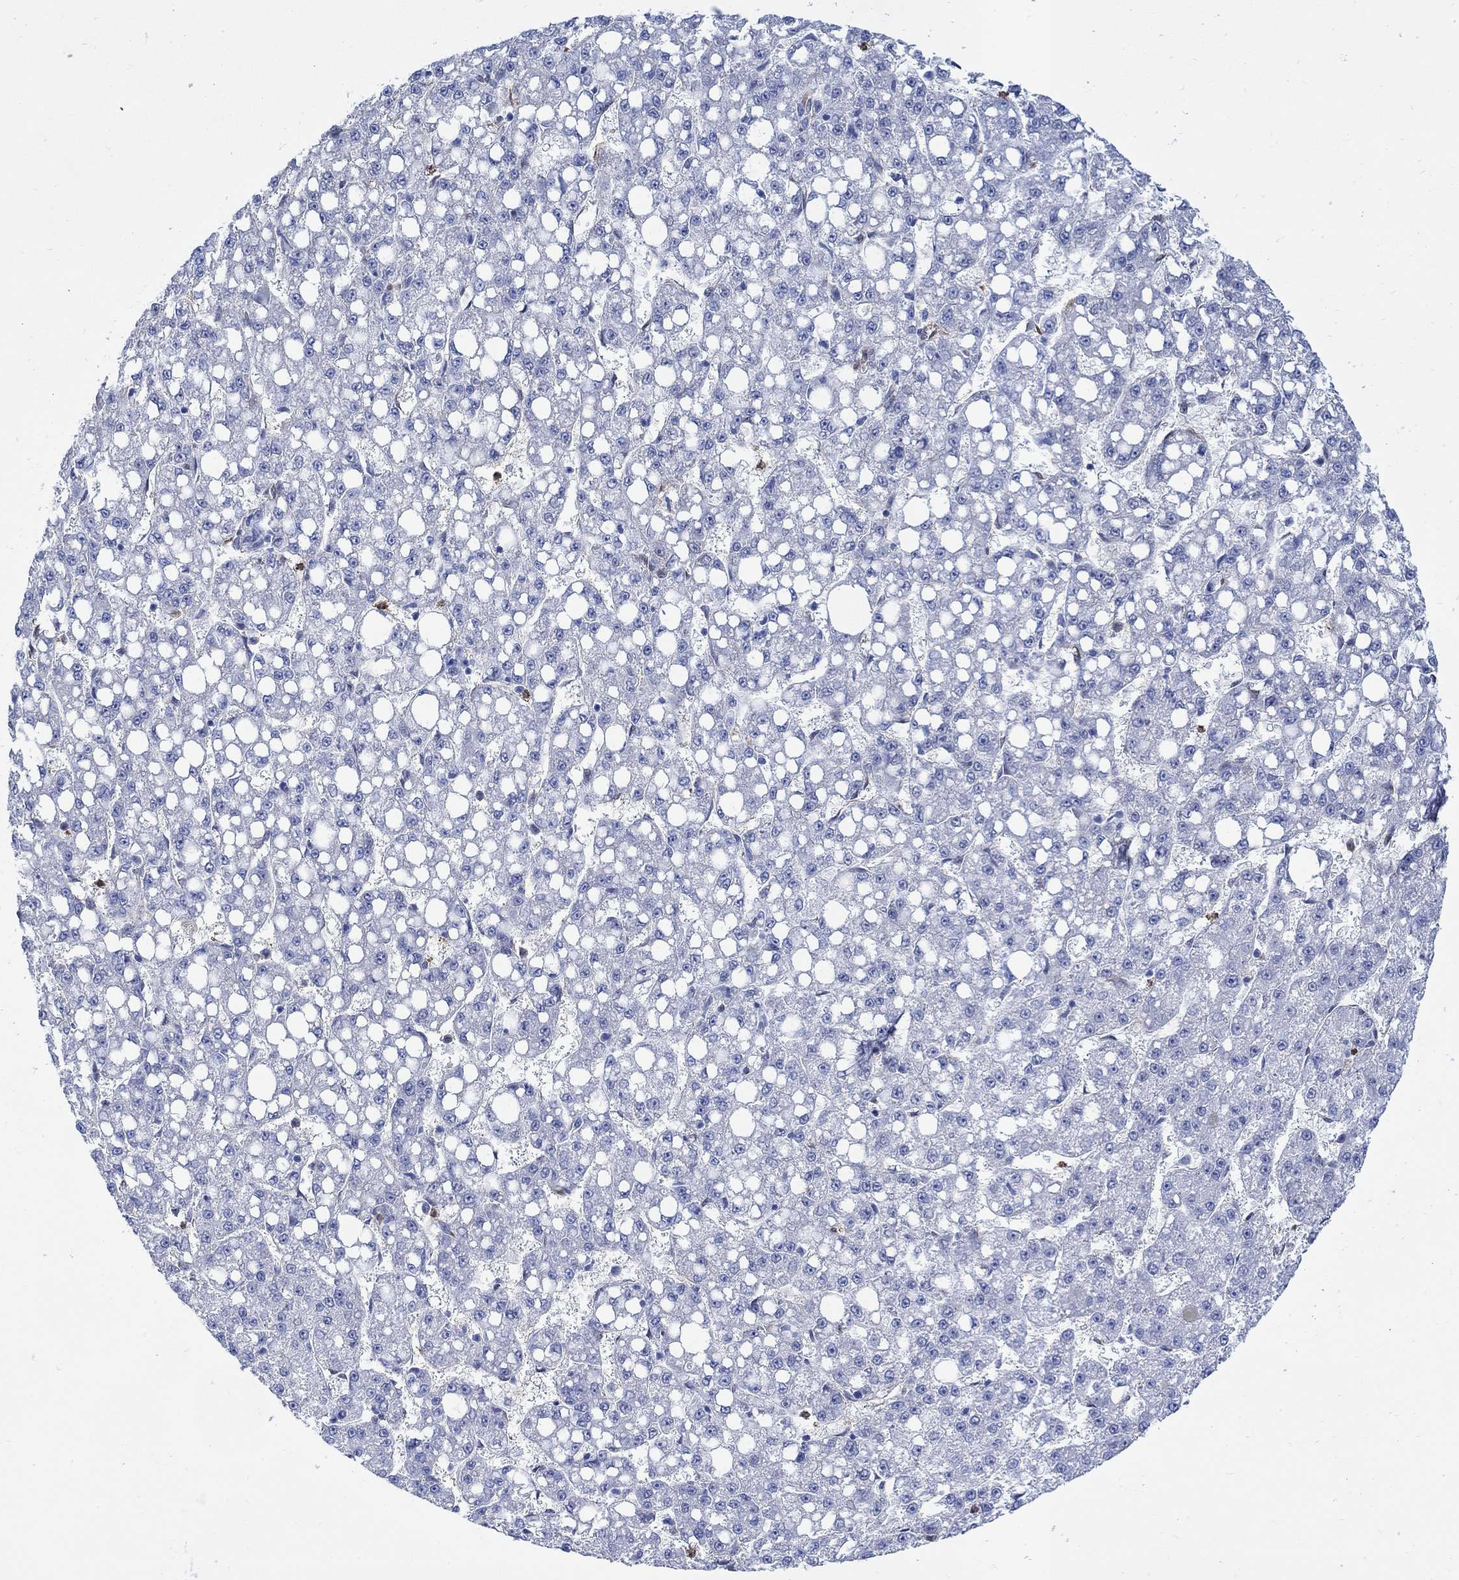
{"staining": {"intensity": "negative", "quantity": "none", "location": "none"}, "tissue": "liver cancer", "cell_type": "Tumor cells", "image_type": "cancer", "snomed": [{"axis": "morphology", "description": "Carcinoma, Hepatocellular, NOS"}, {"axis": "topography", "description": "Liver"}], "caption": "Immunohistochemistry (IHC) of liver hepatocellular carcinoma reveals no expression in tumor cells.", "gene": "TGM2", "patient": {"sex": "female", "age": 65}}